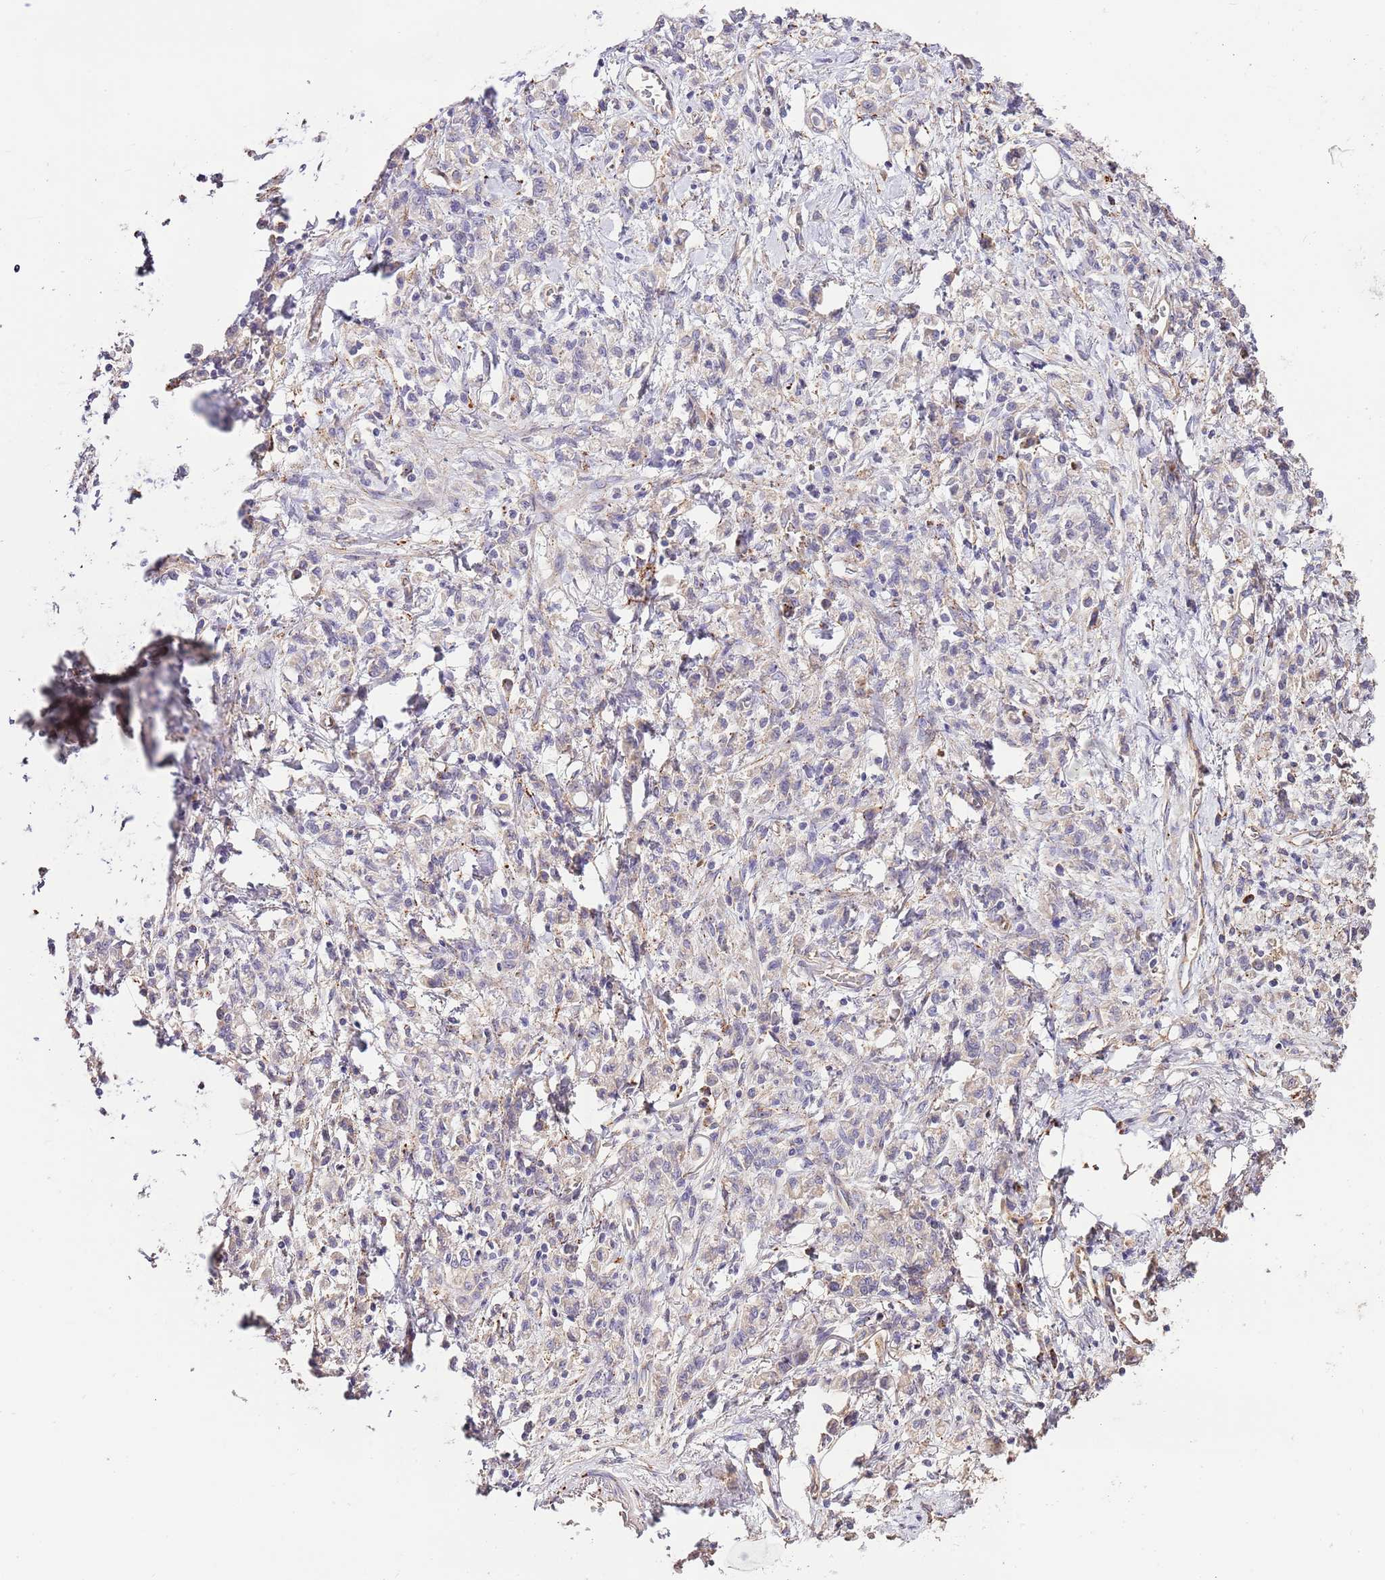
{"staining": {"intensity": "negative", "quantity": "none", "location": "none"}, "tissue": "stomach cancer", "cell_type": "Tumor cells", "image_type": "cancer", "snomed": [{"axis": "morphology", "description": "Adenocarcinoma, NOS"}, {"axis": "topography", "description": "Stomach"}], "caption": "Tumor cells are negative for protein expression in human stomach cancer. (DAB immunohistochemistry visualized using brightfield microscopy, high magnification).", "gene": "DOCK6", "patient": {"sex": "male", "age": 77}}